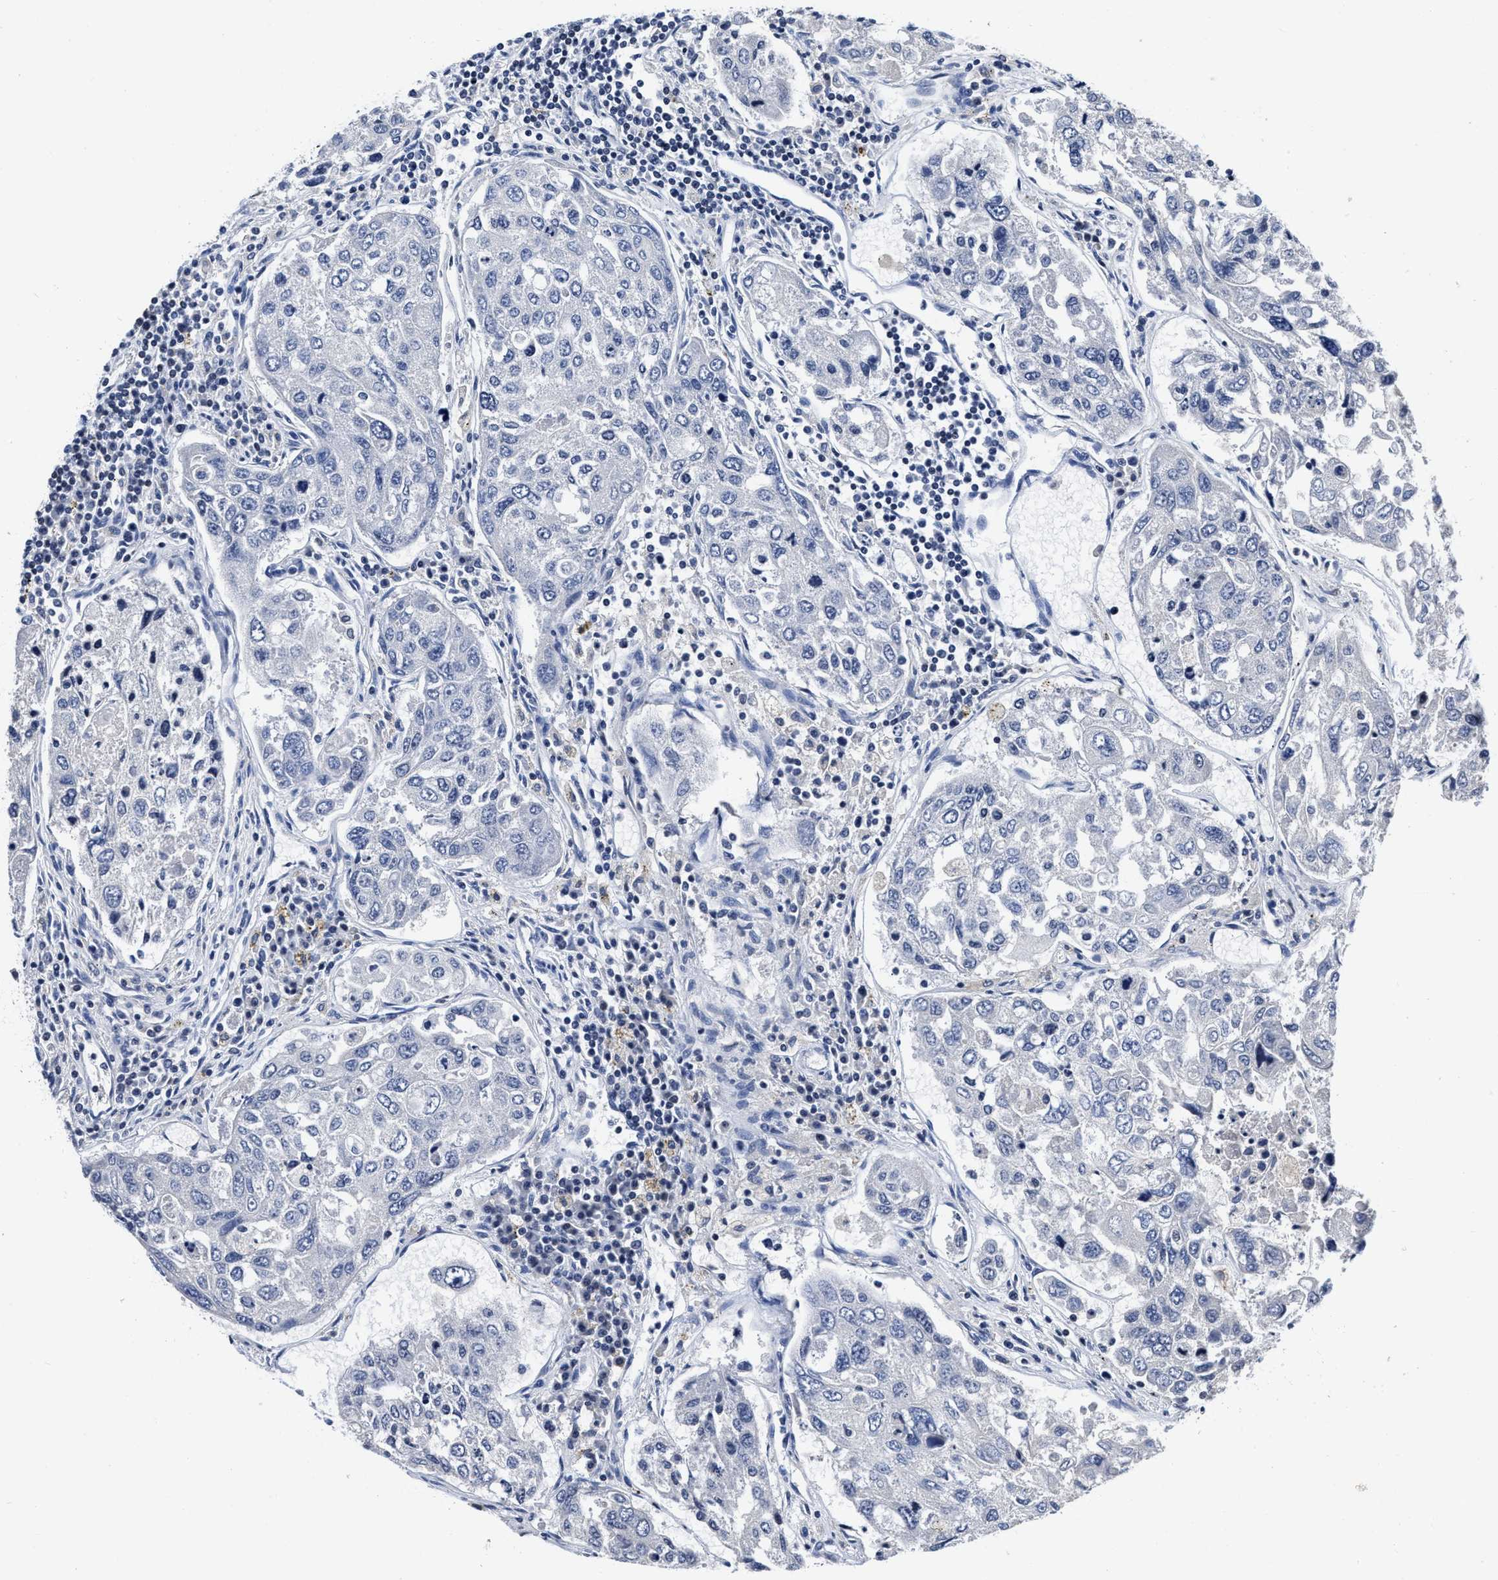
{"staining": {"intensity": "negative", "quantity": "none", "location": "none"}, "tissue": "urothelial cancer", "cell_type": "Tumor cells", "image_type": "cancer", "snomed": [{"axis": "morphology", "description": "Urothelial carcinoma, High grade"}, {"axis": "topography", "description": "Lymph node"}, {"axis": "topography", "description": "Urinary bladder"}], "caption": "This histopathology image is of high-grade urothelial carcinoma stained with IHC to label a protein in brown with the nuclei are counter-stained blue. There is no staining in tumor cells.", "gene": "FBLN2", "patient": {"sex": "male", "age": 51}}